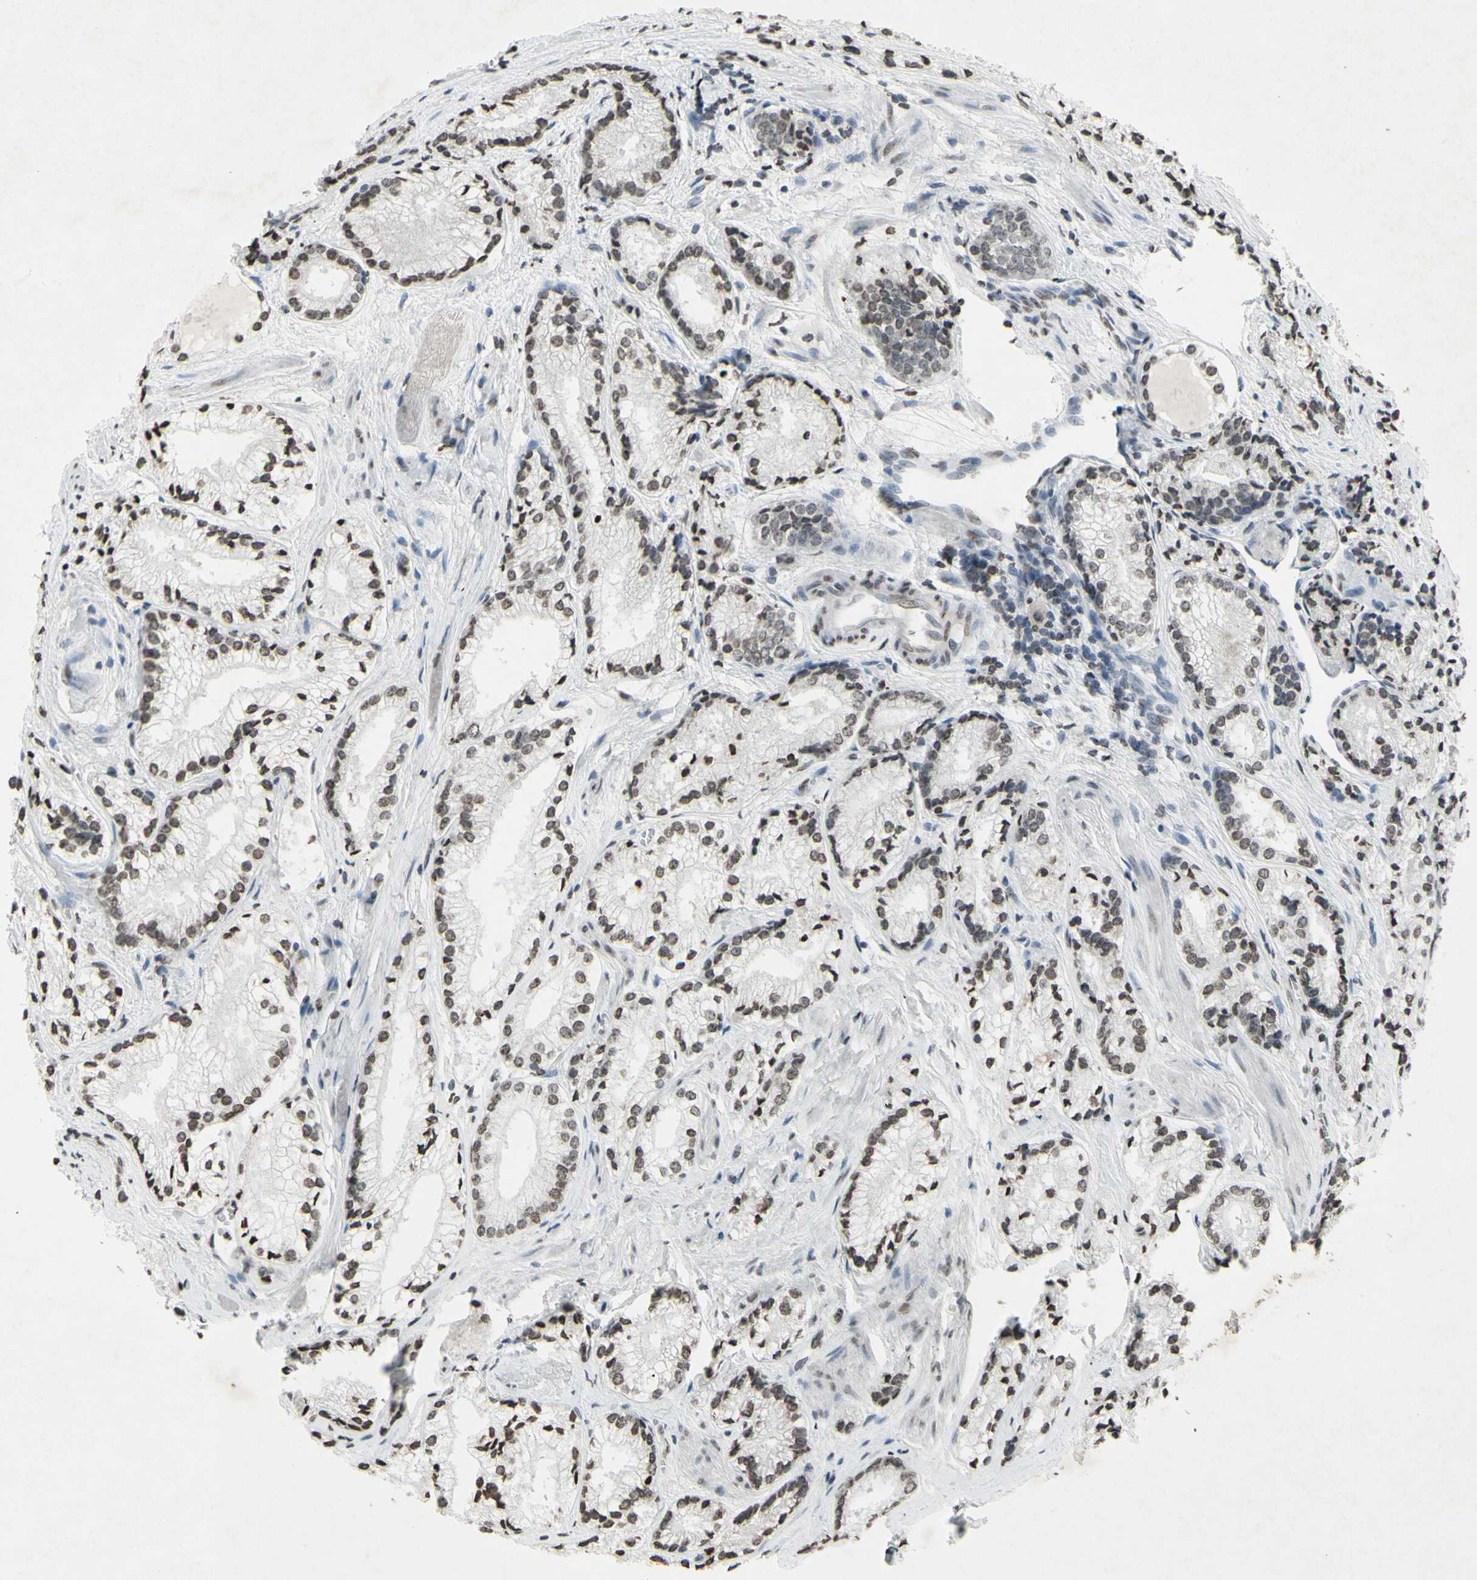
{"staining": {"intensity": "weak", "quantity": ">75%", "location": "nuclear"}, "tissue": "prostate cancer", "cell_type": "Tumor cells", "image_type": "cancer", "snomed": [{"axis": "morphology", "description": "Adenocarcinoma, Low grade"}, {"axis": "topography", "description": "Prostate"}], "caption": "Immunohistochemistry (IHC) image of neoplastic tissue: low-grade adenocarcinoma (prostate) stained using immunohistochemistry displays low levels of weak protein expression localized specifically in the nuclear of tumor cells, appearing as a nuclear brown color.", "gene": "CD79B", "patient": {"sex": "male", "age": 60}}